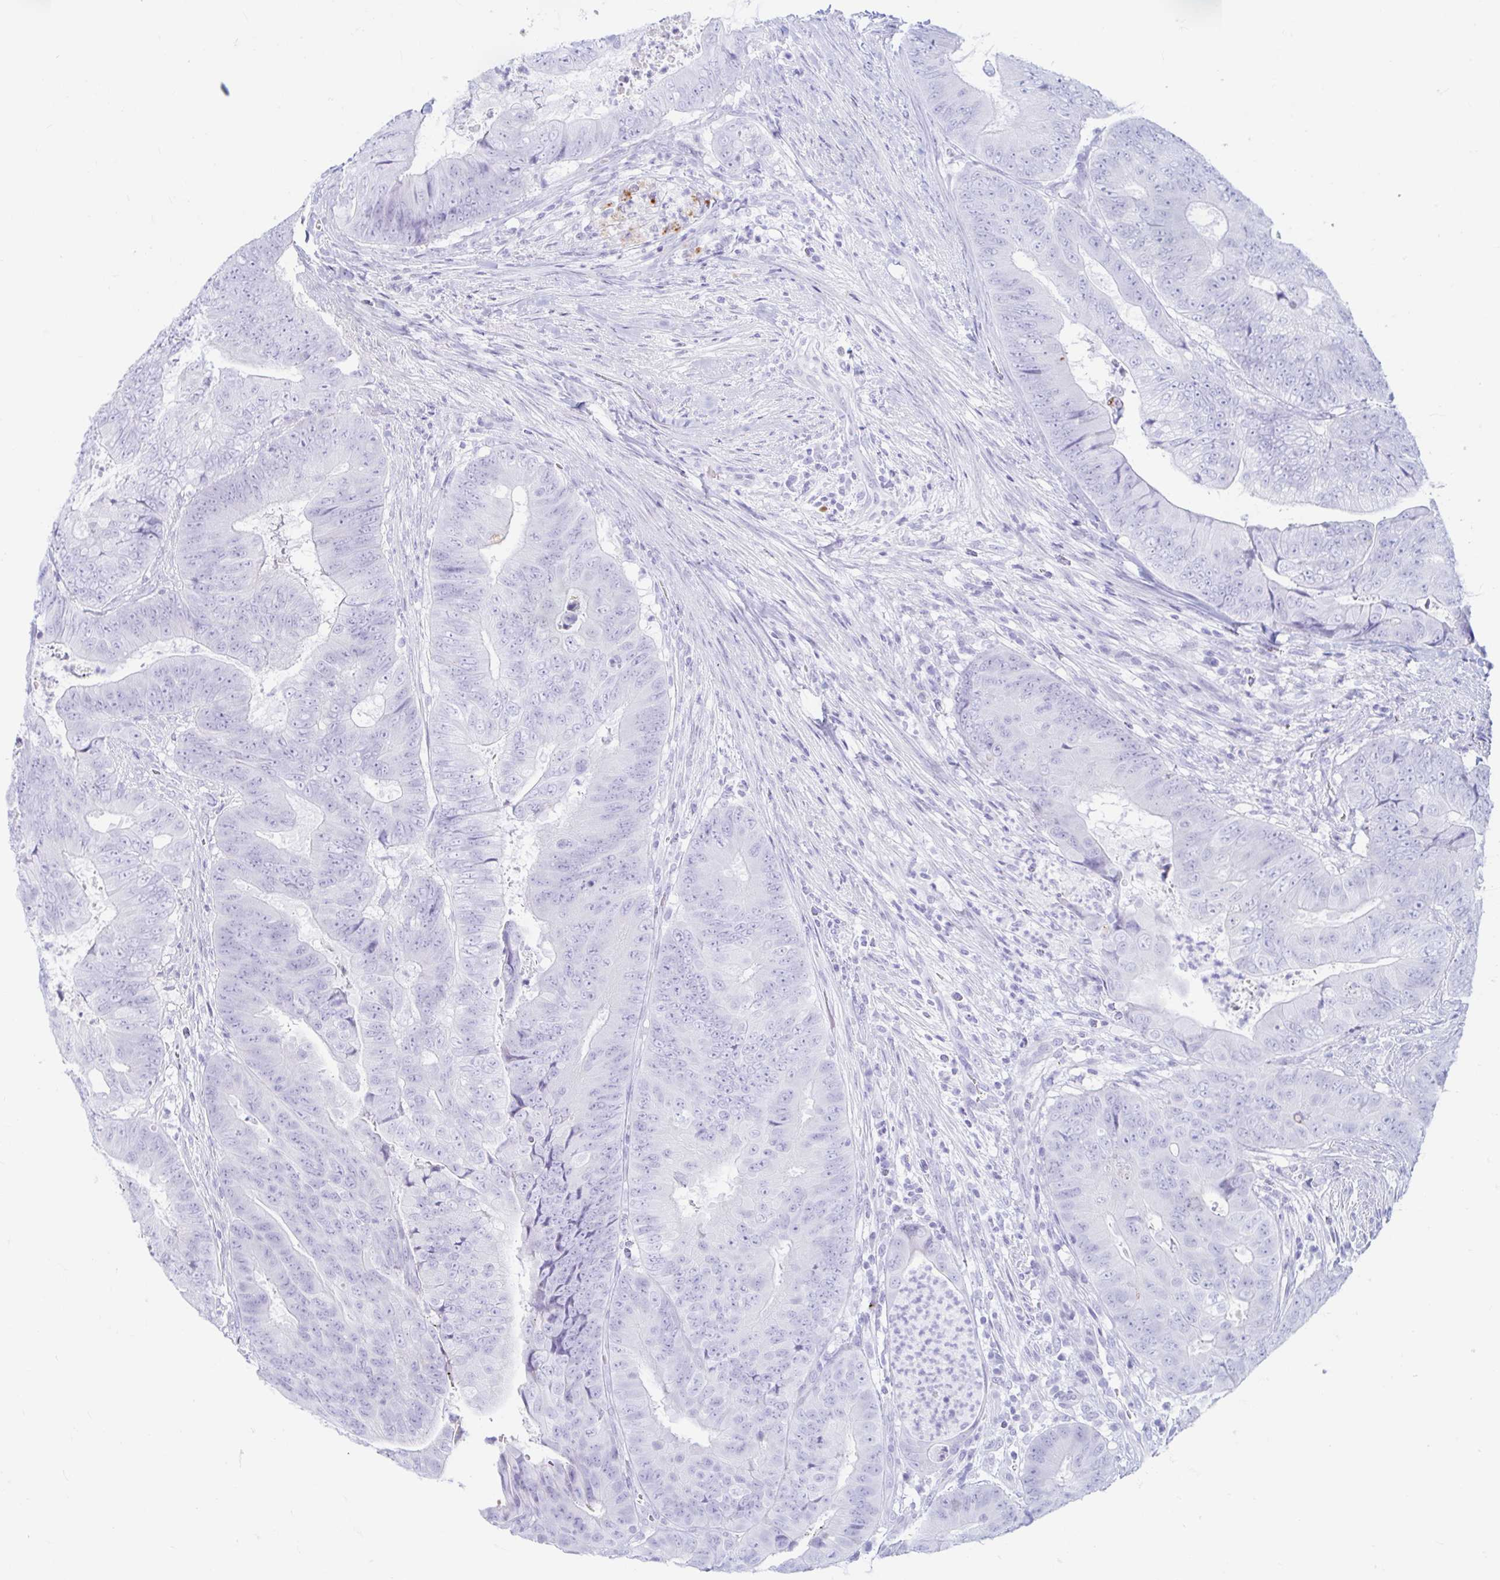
{"staining": {"intensity": "negative", "quantity": "none", "location": "none"}, "tissue": "colorectal cancer", "cell_type": "Tumor cells", "image_type": "cancer", "snomed": [{"axis": "morphology", "description": "Adenocarcinoma, NOS"}, {"axis": "topography", "description": "Colon"}], "caption": "DAB immunohistochemical staining of colorectal adenocarcinoma demonstrates no significant positivity in tumor cells.", "gene": "ERICH6", "patient": {"sex": "female", "age": 48}}